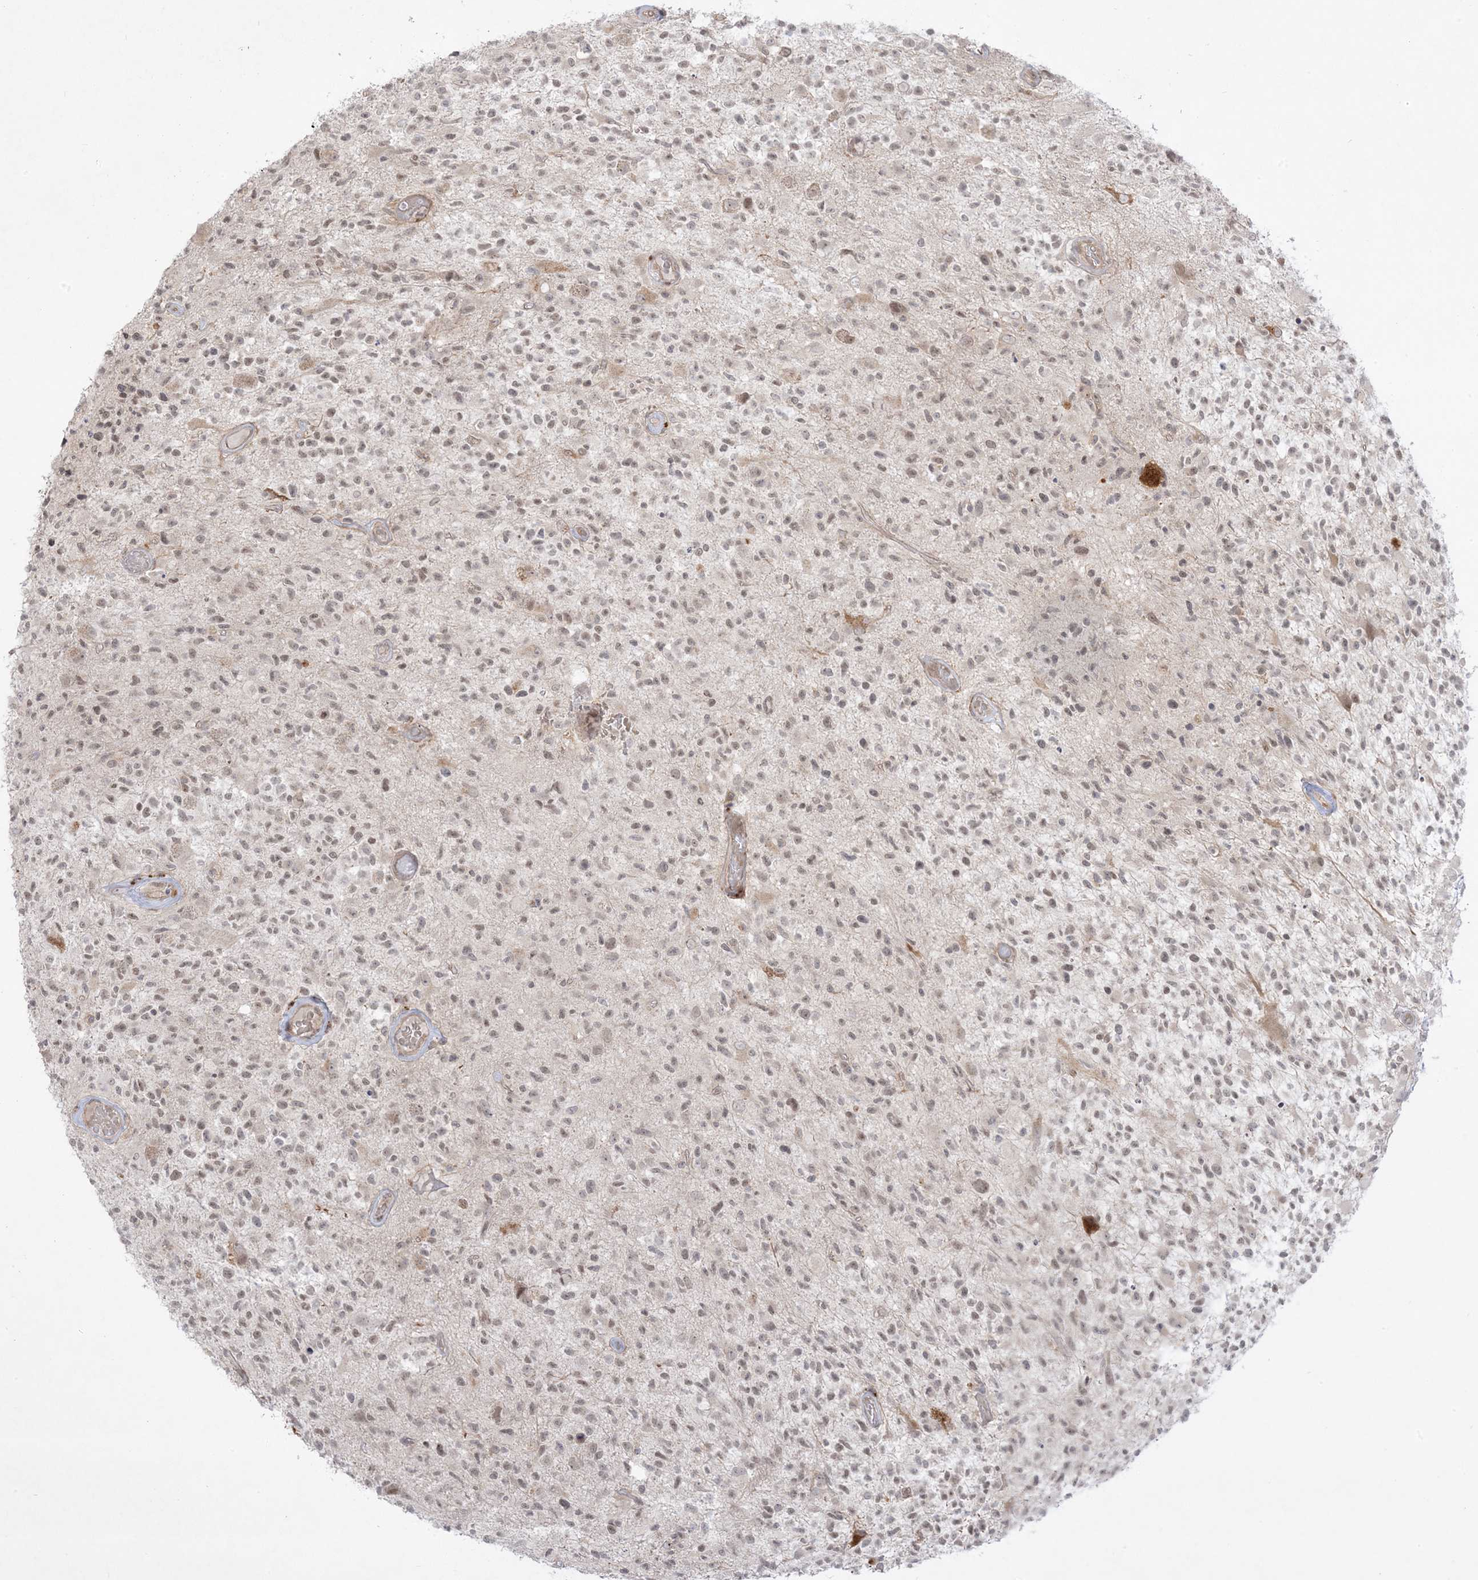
{"staining": {"intensity": "weak", "quantity": ">75%", "location": "nuclear"}, "tissue": "glioma", "cell_type": "Tumor cells", "image_type": "cancer", "snomed": [{"axis": "morphology", "description": "Glioma, malignant, High grade"}, {"axis": "morphology", "description": "Glioblastoma, NOS"}, {"axis": "topography", "description": "Brain"}], "caption": "IHC histopathology image of human glioma stained for a protein (brown), which reveals low levels of weak nuclear expression in approximately >75% of tumor cells.", "gene": "PTK6", "patient": {"sex": "male", "age": 60}}